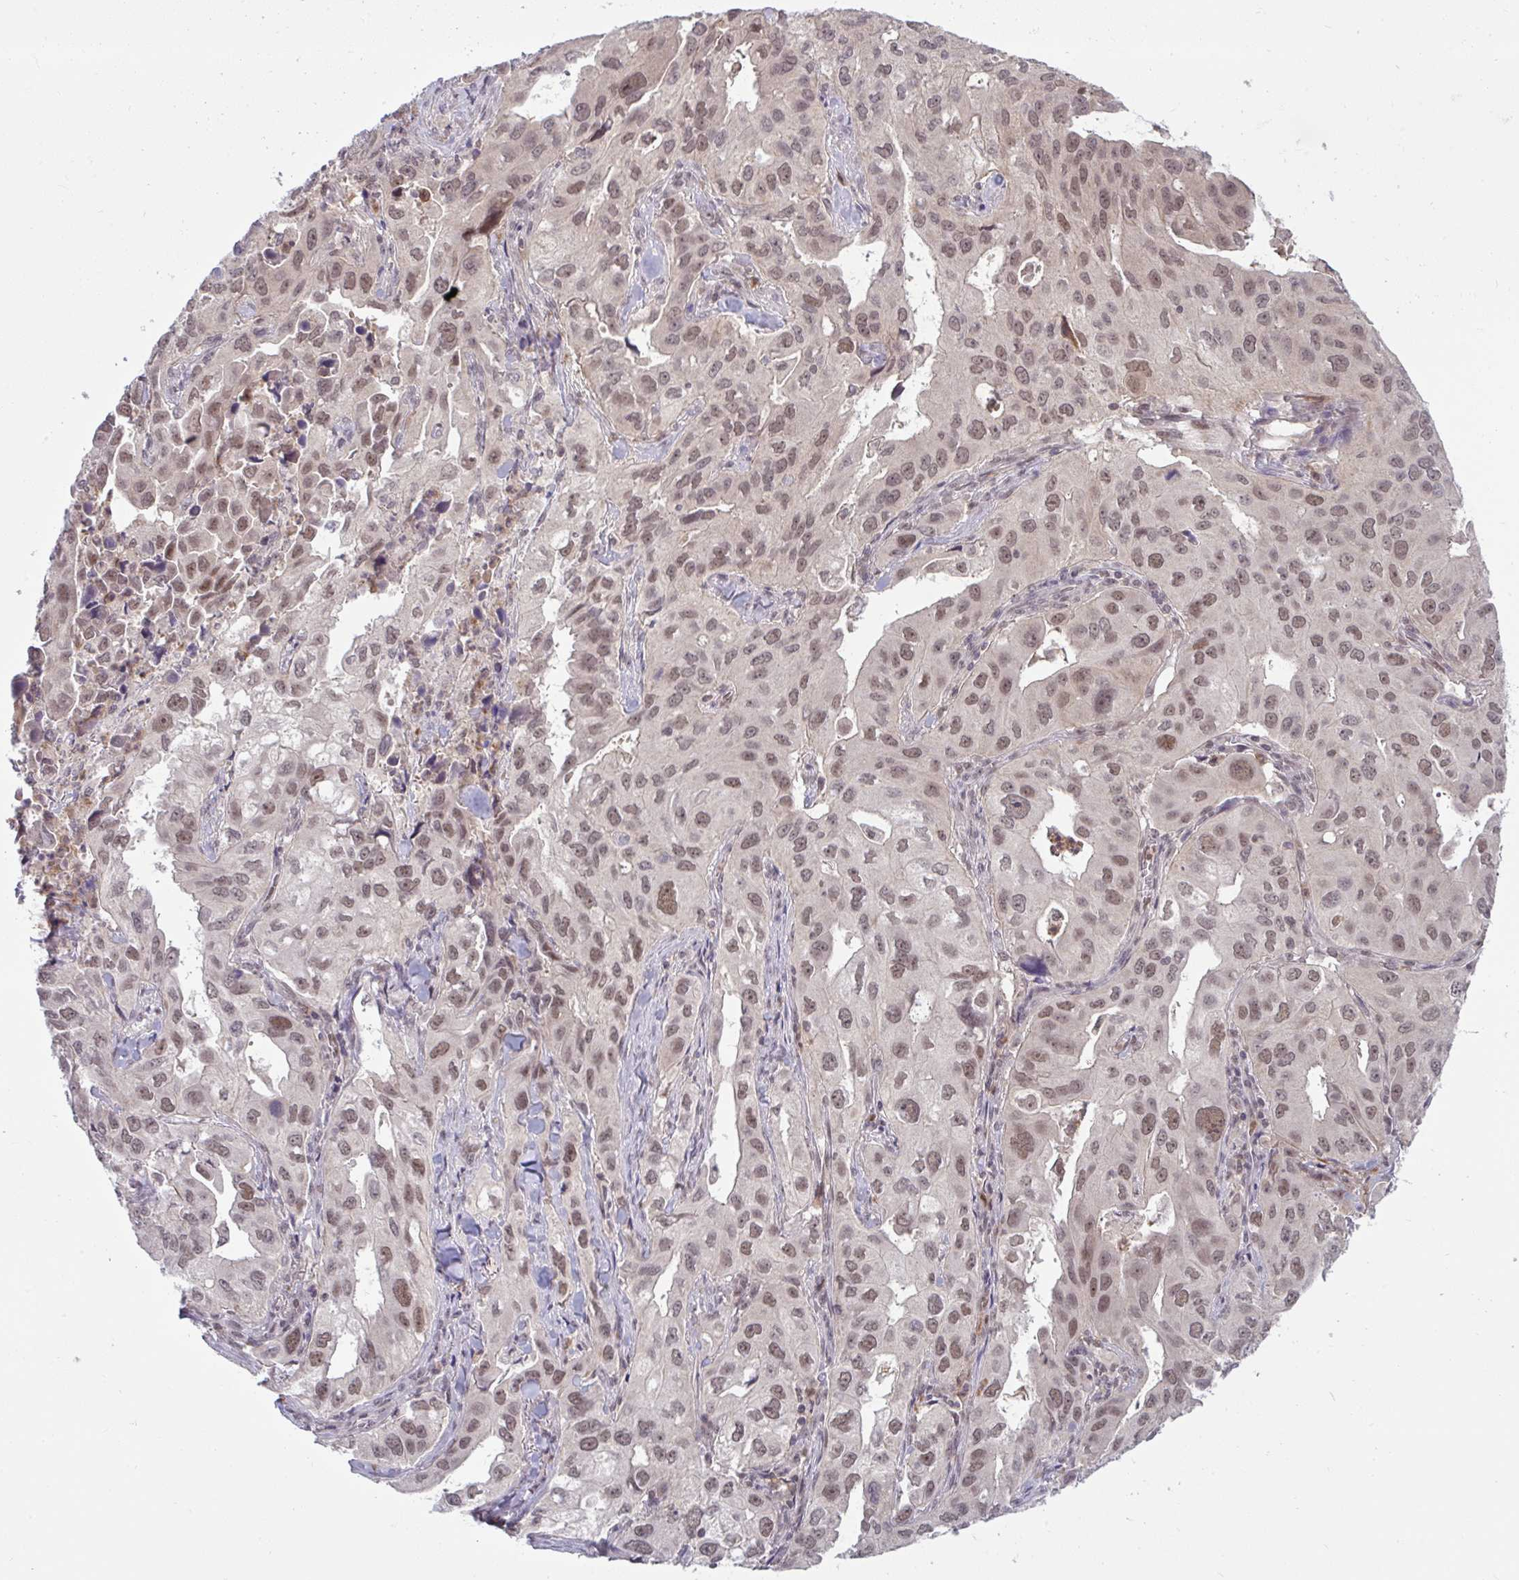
{"staining": {"intensity": "moderate", "quantity": ">75%", "location": "nuclear"}, "tissue": "lung cancer", "cell_type": "Tumor cells", "image_type": "cancer", "snomed": [{"axis": "morphology", "description": "Adenocarcinoma, NOS"}, {"axis": "topography", "description": "Lung"}], "caption": "Adenocarcinoma (lung) stained with immunohistochemistry (IHC) exhibits moderate nuclear staining in approximately >75% of tumor cells.", "gene": "KLF2", "patient": {"sex": "male", "age": 48}}